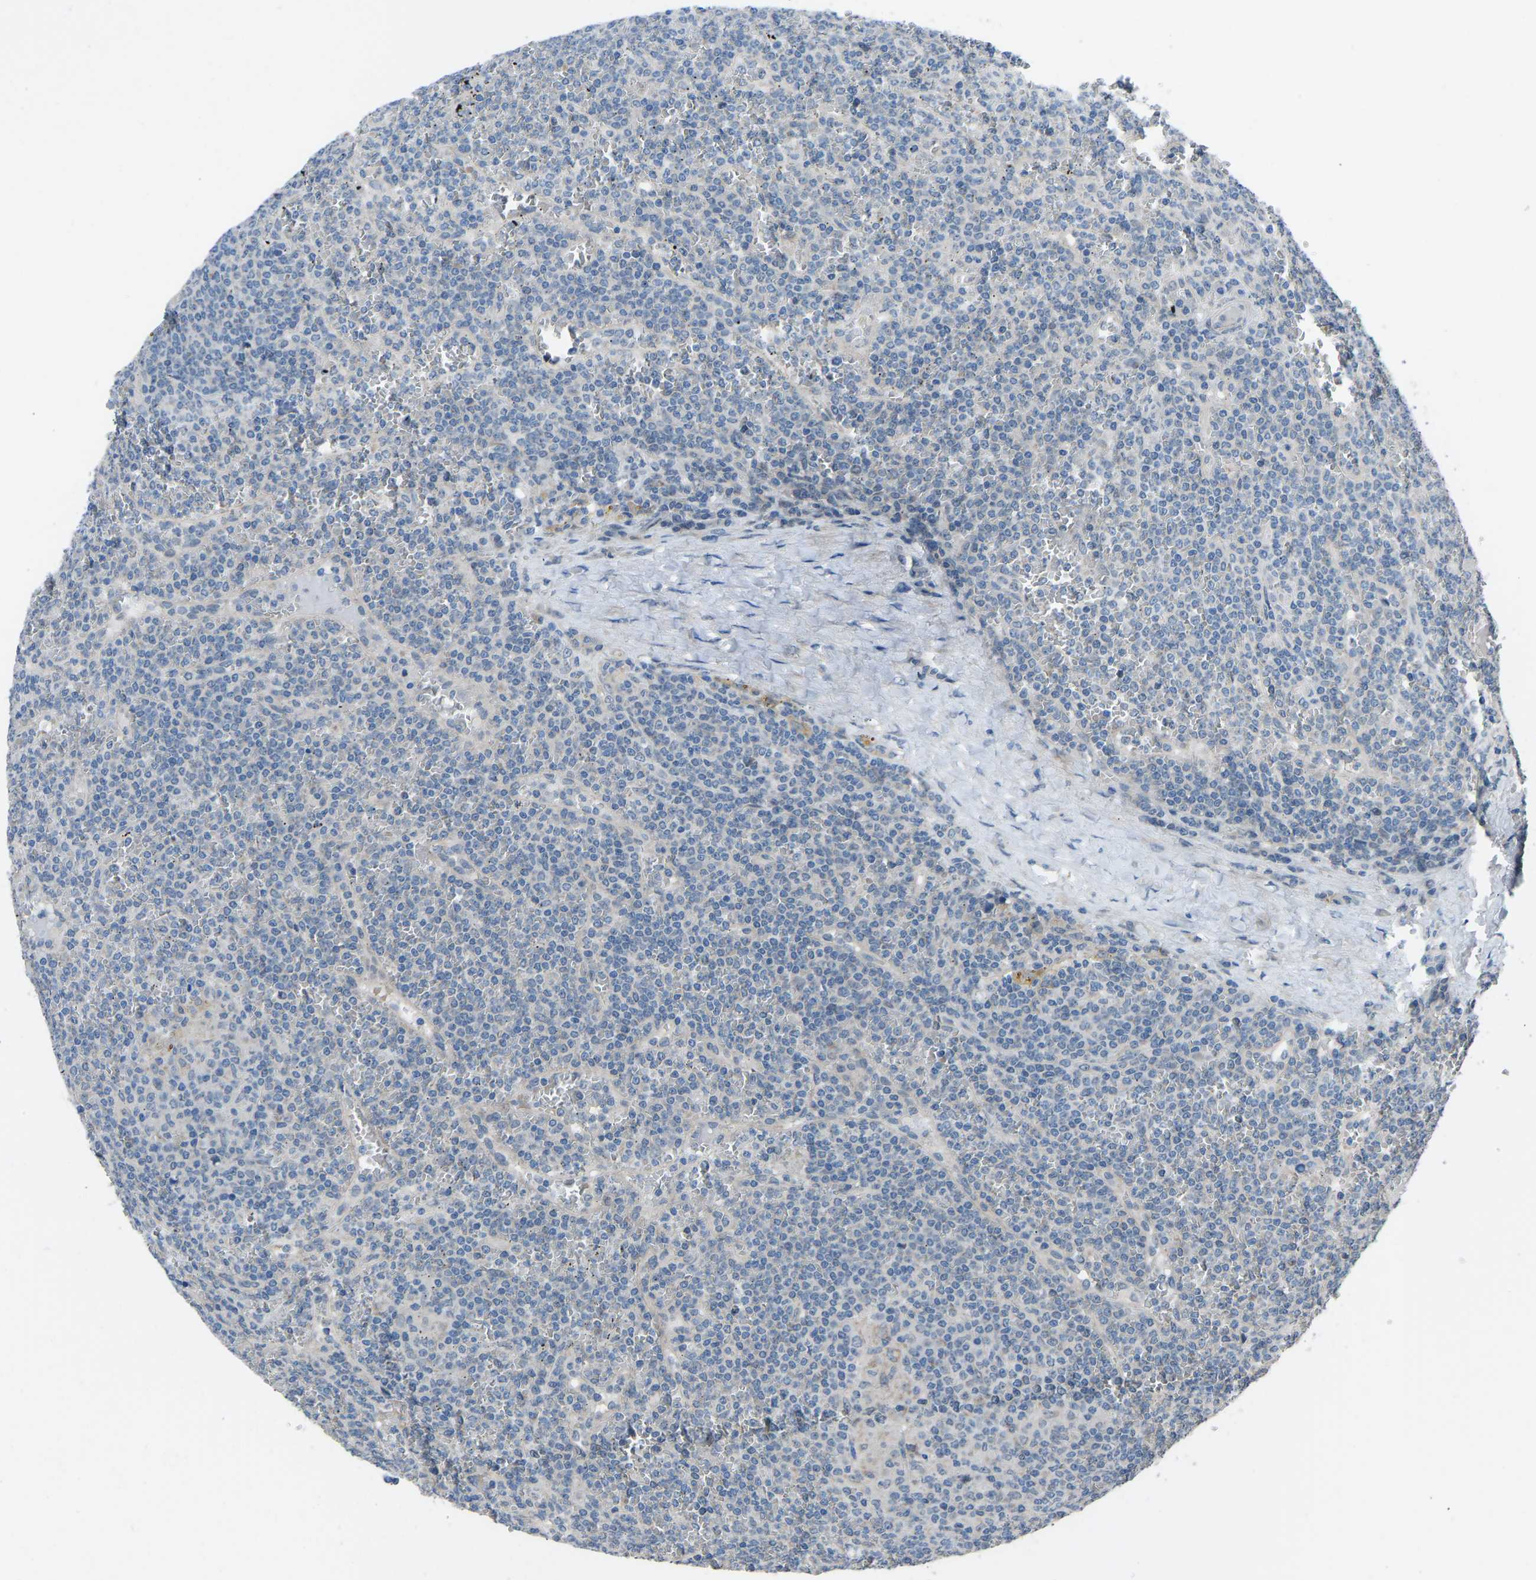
{"staining": {"intensity": "negative", "quantity": "none", "location": "none"}, "tissue": "lymphoma", "cell_type": "Tumor cells", "image_type": "cancer", "snomed": [{"axis": "morphology", "description": "Malignant lymphoma, non-Hodgkin's type, Low grade"}, {"axis": "topography", "description": "Spleen"}], "caption": "Immunohistochemical staining of human low-grade malignant lymphoma, non-Hodgkin's type demonstrates no significant expression in tumor cells. The staining is performed using DAB brown chromogen with nuclei counter-stained in using hematoxylin.", "gene": "CDK2AP1", "patient": {"sex": "female", "age": 19}}